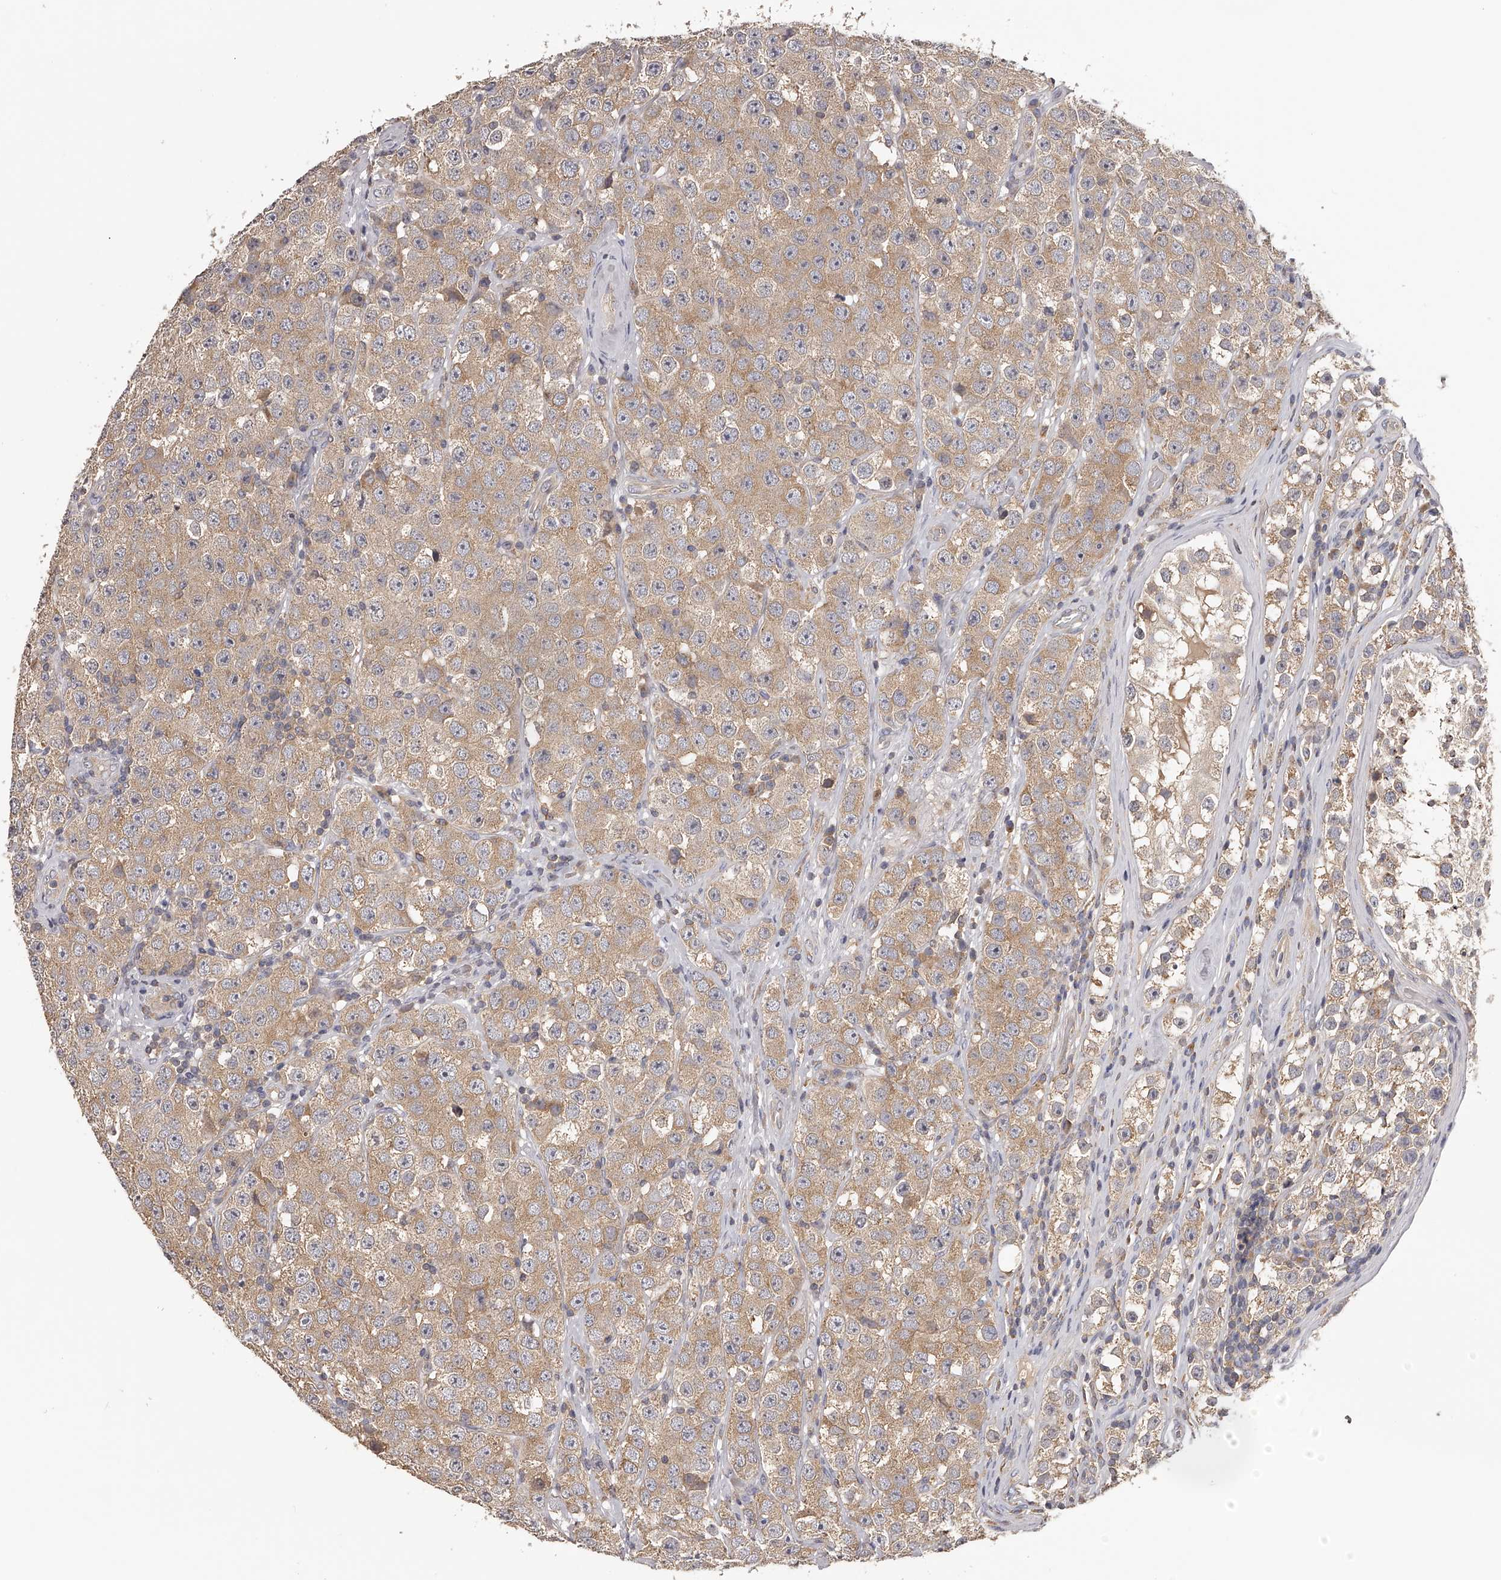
{"staining": {"intensity": "moderate", "quantity": ">75%", "location": "cytoplasmic/membranous"}, "tissue": "testis cancer", "cell_type": "Tumor cells", "image_type": "cancer", "snomed": [{"axis": "morphology", "description": "Seminoma, NOS"}, {"axis": "morphology", "description": "Carcinoma, Embryonal, NOS"}, {"axis": "topography", "description": "Testis"}], "caption": "Protein expression by IHC shows moderate cytoplasmic/membranous expression in about >75% of tumor cells in testis embryonal carcinoma. The protein of interest is shown in brown color, while the nuclei are stained blue.", "gene": "TNN", "patient": {"sex": "male", "age": 28}}